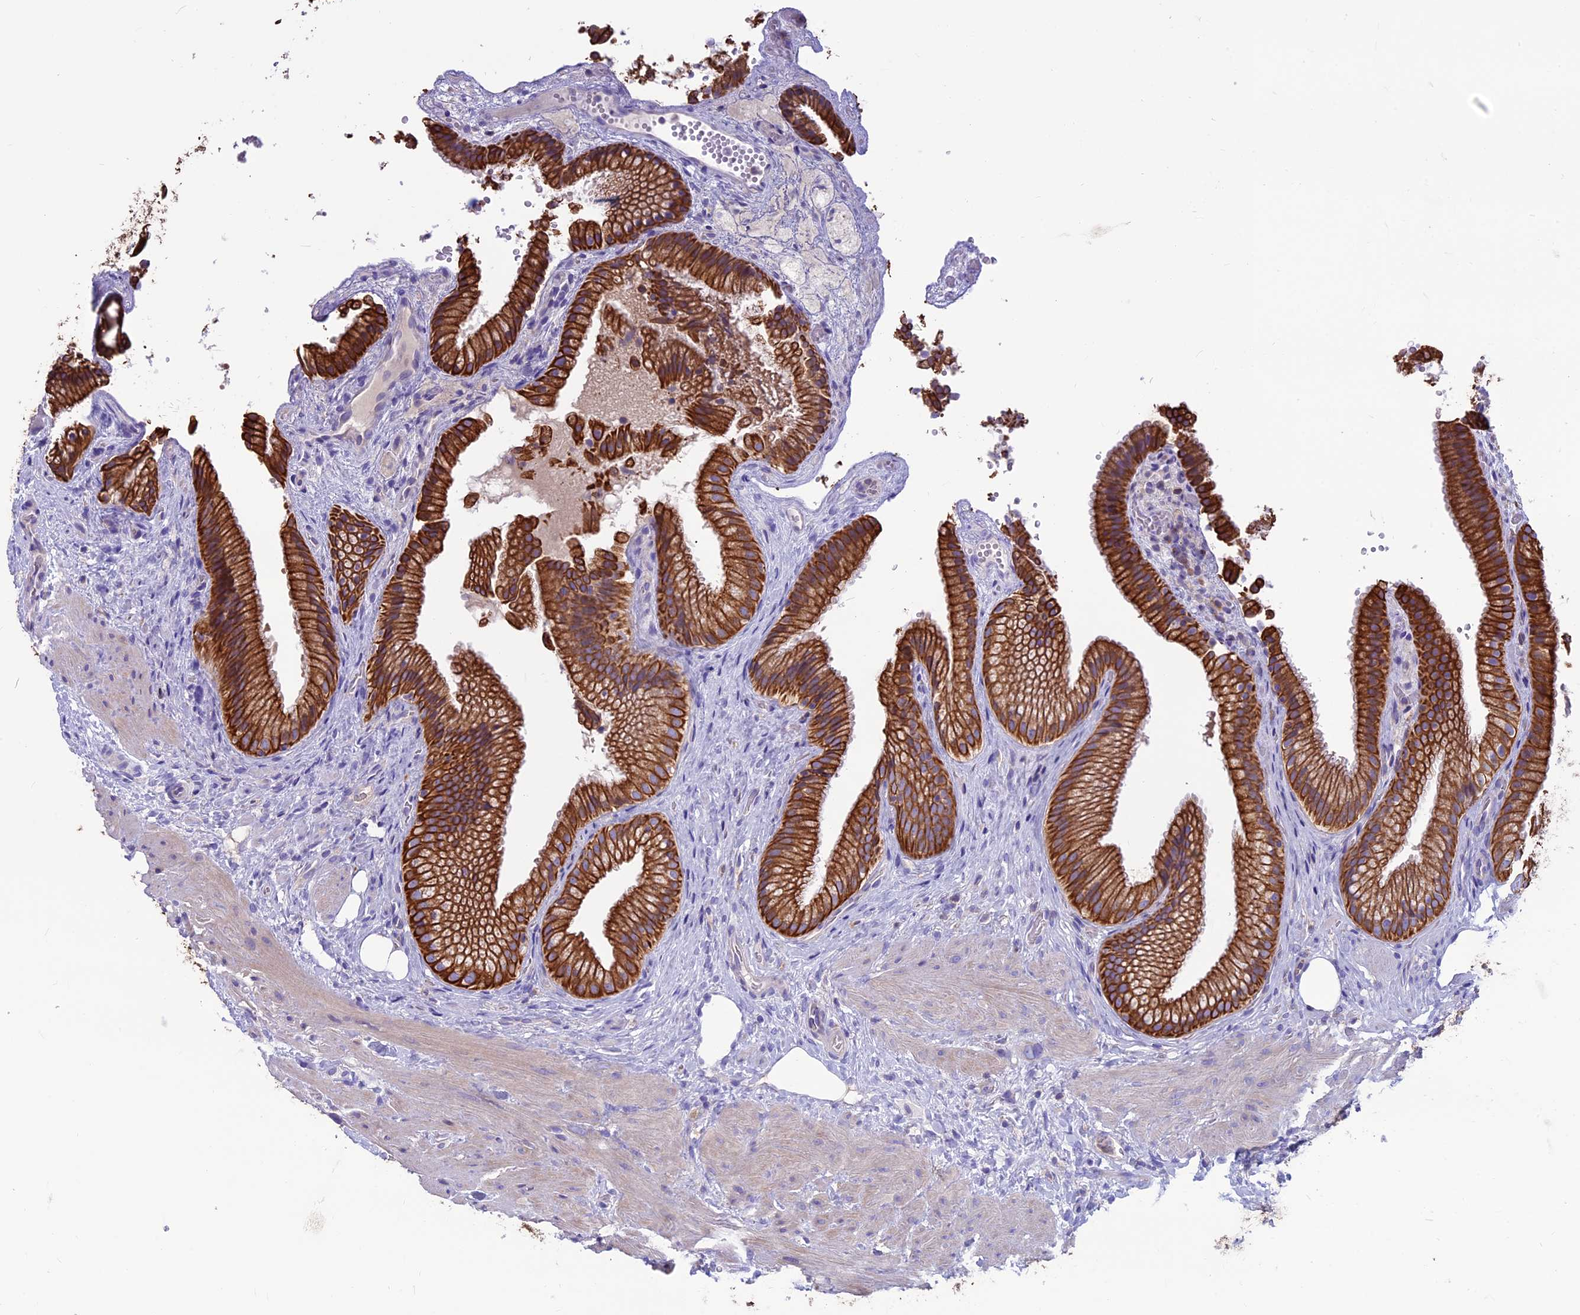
{"staining": {"intensity": "strong", "quantity": ">75%", "location": "cytoplasmic/membranous"}, "tissue": "gallbladder", "cell_type": "Glandular cells", "image_type": "normal", "snomed": [{"axis": "morphology", "description": "Normal tissue, NOS"}, {"axis": "morphology", "description": "Inflammation, NOS"}, {"axis": "topography", "description": "Gallbladder"}], "caption": "A micrograph showing strong cytoplasmic/membranous staining in approximately >75% of glandular cells in normal gallbladder, as visualized by brown immunohistochemical staining.", "gene": "CDAN1", "patient": {"sex": "male", "age": 51}}